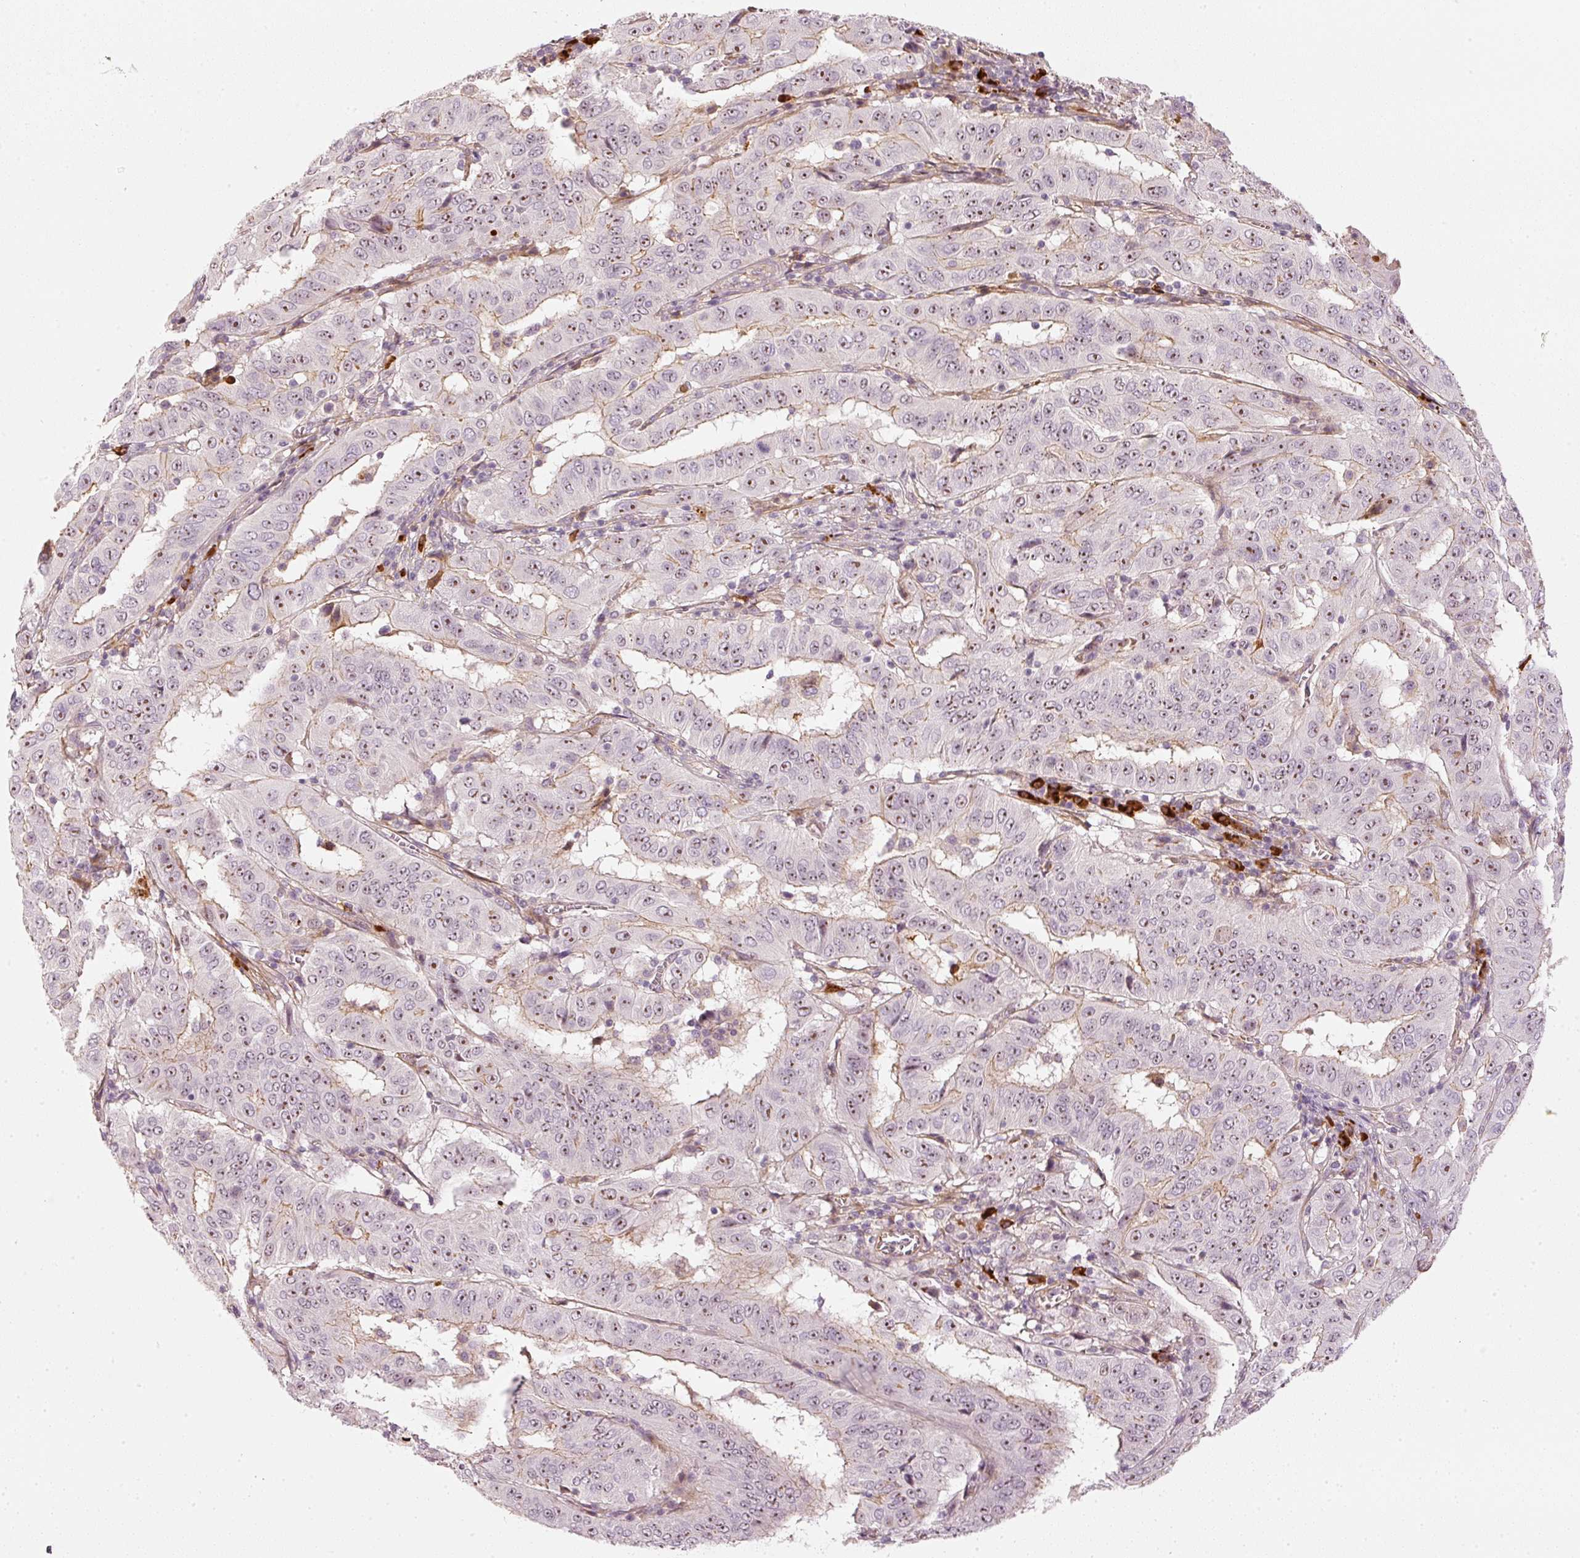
{"staining": {"intensity": "moderate", "quantity": "25%-75%", "location": "nuclear"}, "tissue": "pancreatic cancer", "cell_type": "Tumor cells", "image_type": "cancer", "snomed": [{"axis": "morphology", "description": "Adenocarcinoma, NOS"}, {"axis": "topography", "description": "Pancreas"}], "caption": "DAB (3,3'-diaminobenzidine) immunohistochemical staining of human pancreatic cancer demonstrates moderate nuclear protein positivity in approximately 25%-75% of tumor cells.", "gene": "VCAM1", "patient": {"sex": "male", "age": 63}}